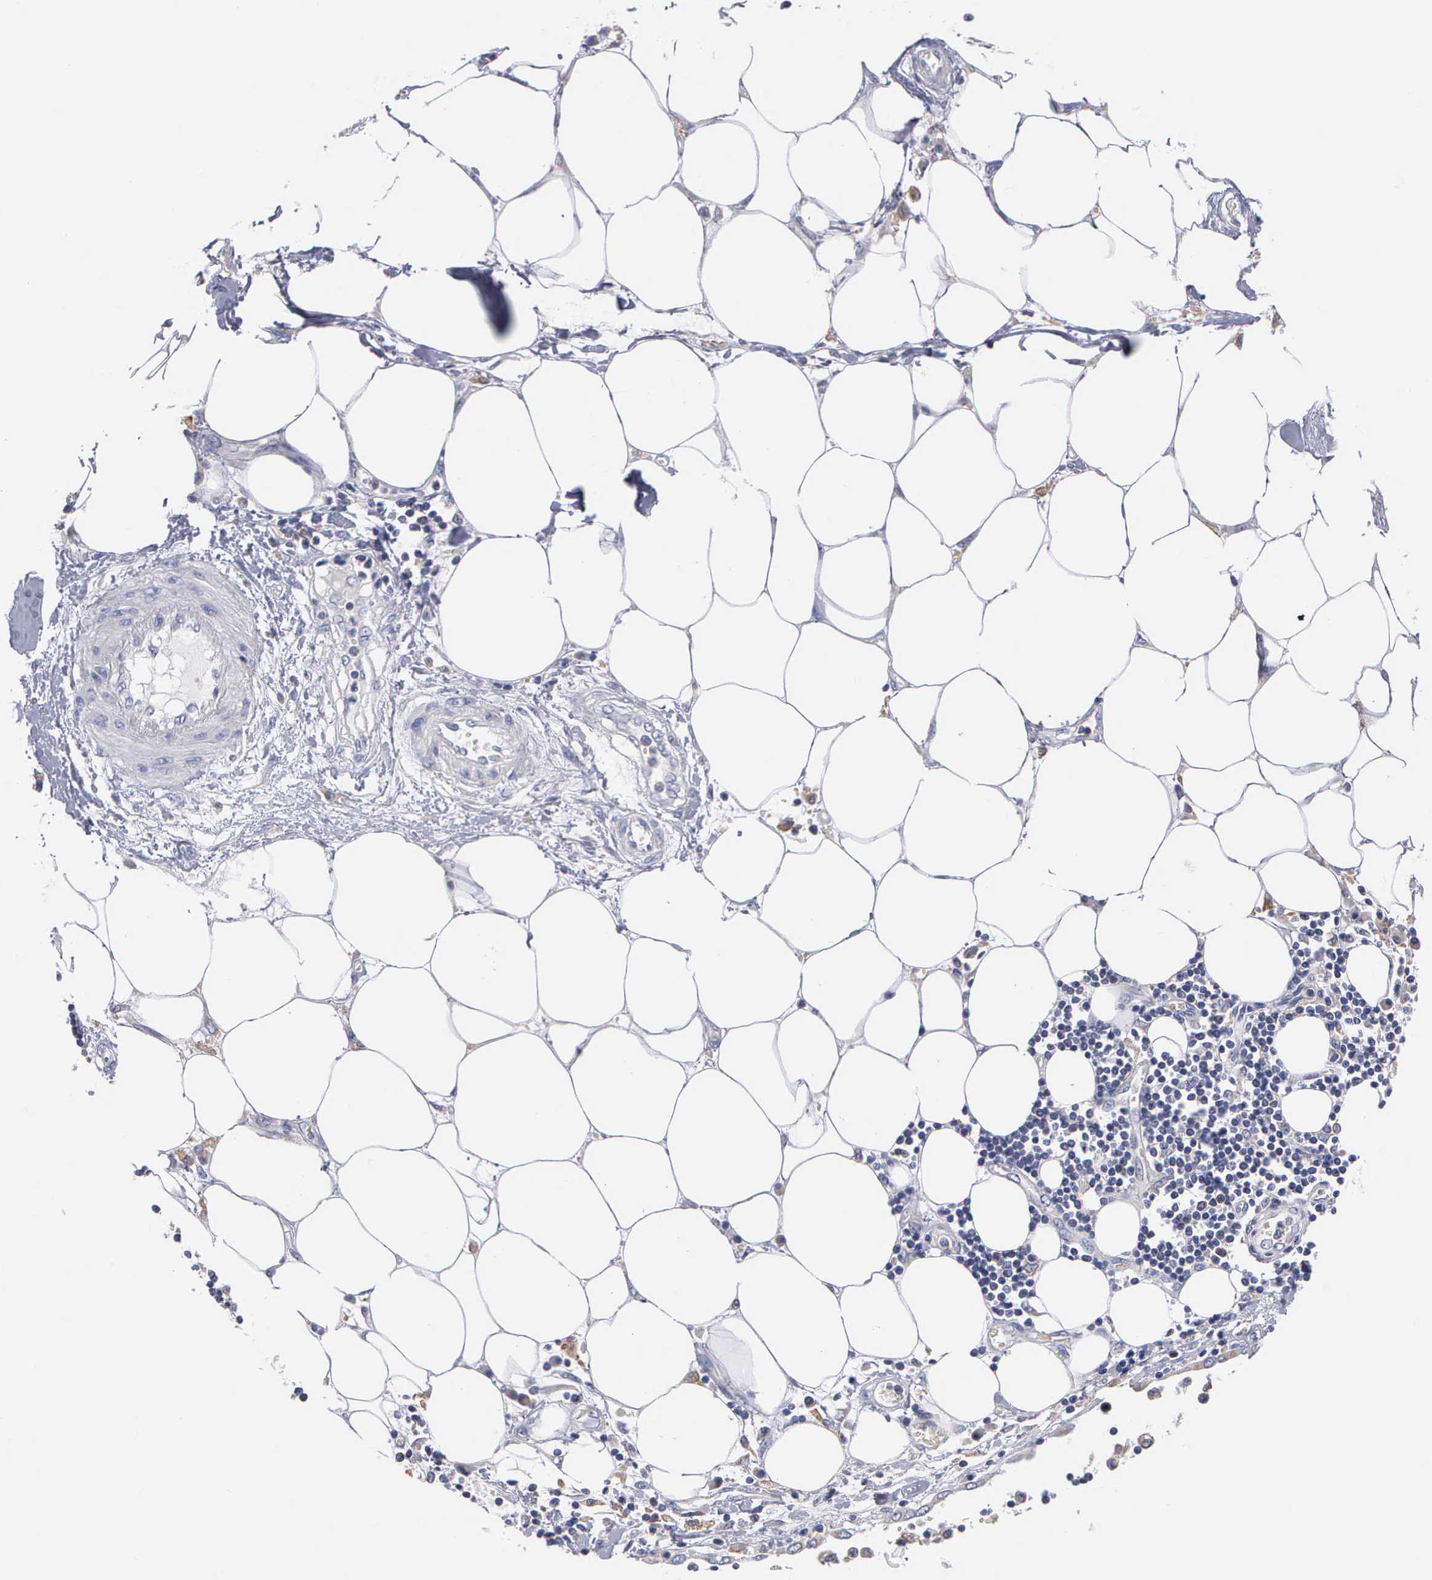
{"staining": {"intensity": "moderate", "quantity": "25%-75%", "location": "cytoplasmic/membranous"}, "tissue": "pancreatic cancer", "cell_type": "Tumor cells", "image_type": "cancer", "snomed": [{"axis": "morphology", "description": "Adenocarcinoma, NOS"}, {"axis": "topography", "description": "Pancreas"}, {"axis": "topography", "description": "Stomach, upper"}], "caption": "An IHC histopathology image of neoplastic tissue is shown. Protein staining in brown shows moderate cytoplasmic/membranous positivity in adenocarcinoma (pancreatic) within tumor cells. (DAB (3,3'-diaminobenzidine) = brown stain, brightfield microscopy at high magnification).", "gene": "PTGS2", "patient": {"sex": "male", "age": 77}}